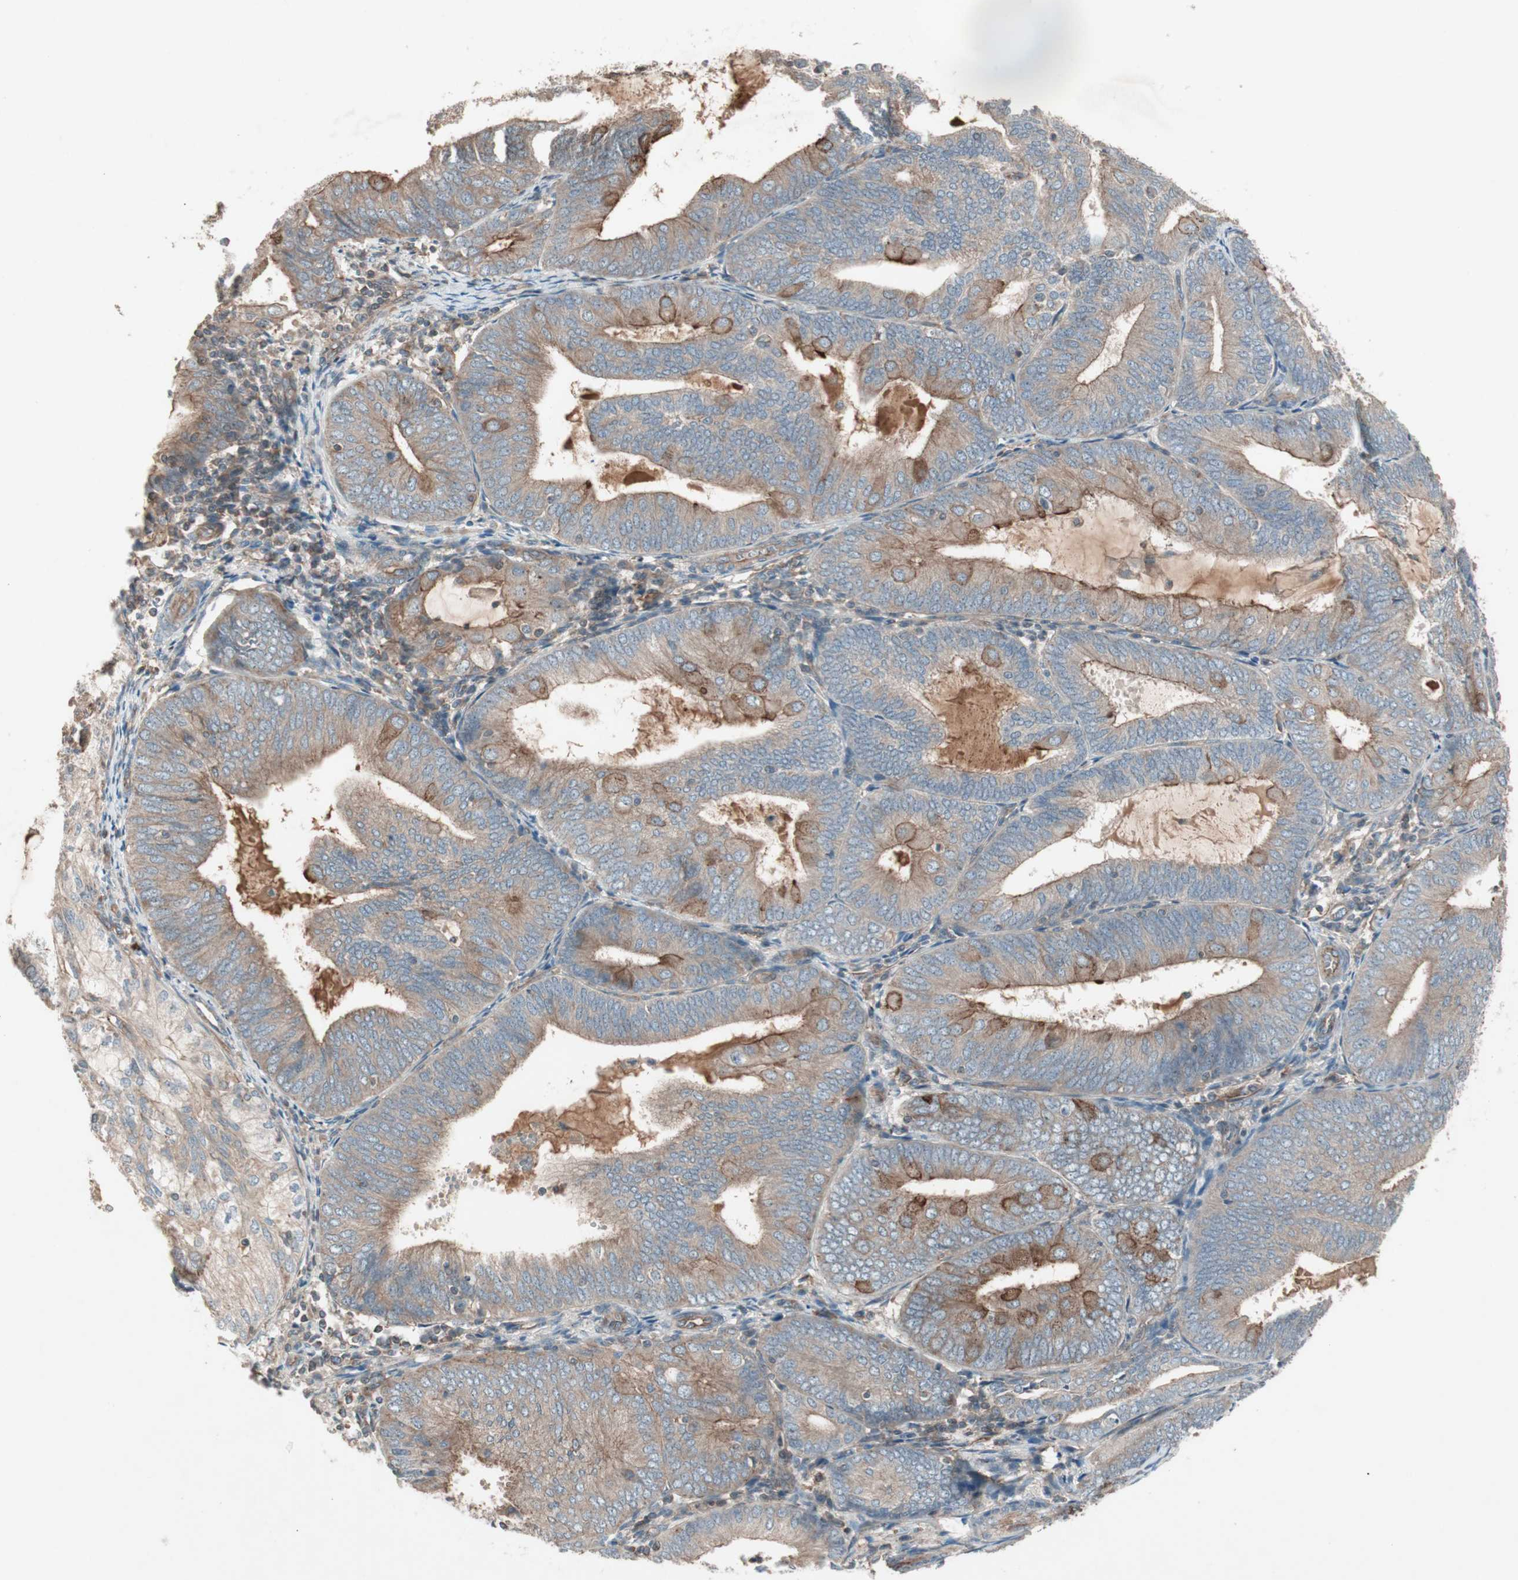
{"staining": {"intensity": "moderate", "quantity": "25%-75%", "location": "cytoplasmic/membranous"}, "tissue": "endometrial cancer", "cell_type": "Tumor cells", "image_type": "cancer", "snomed": [{"axis": "morphology", "description": "Adenocarcinoma, NOS"}, {"axis": "topography", "description": "Endometrium"}], "caption": "The micrograph exhibits a brown stain indicating the presence of a protein in the cytoplasmic/membranous of tumor cells in adenocarcinoma (endometrial).", "gene": "TFPI", "patient": {"sex": "female", "age": 81}}